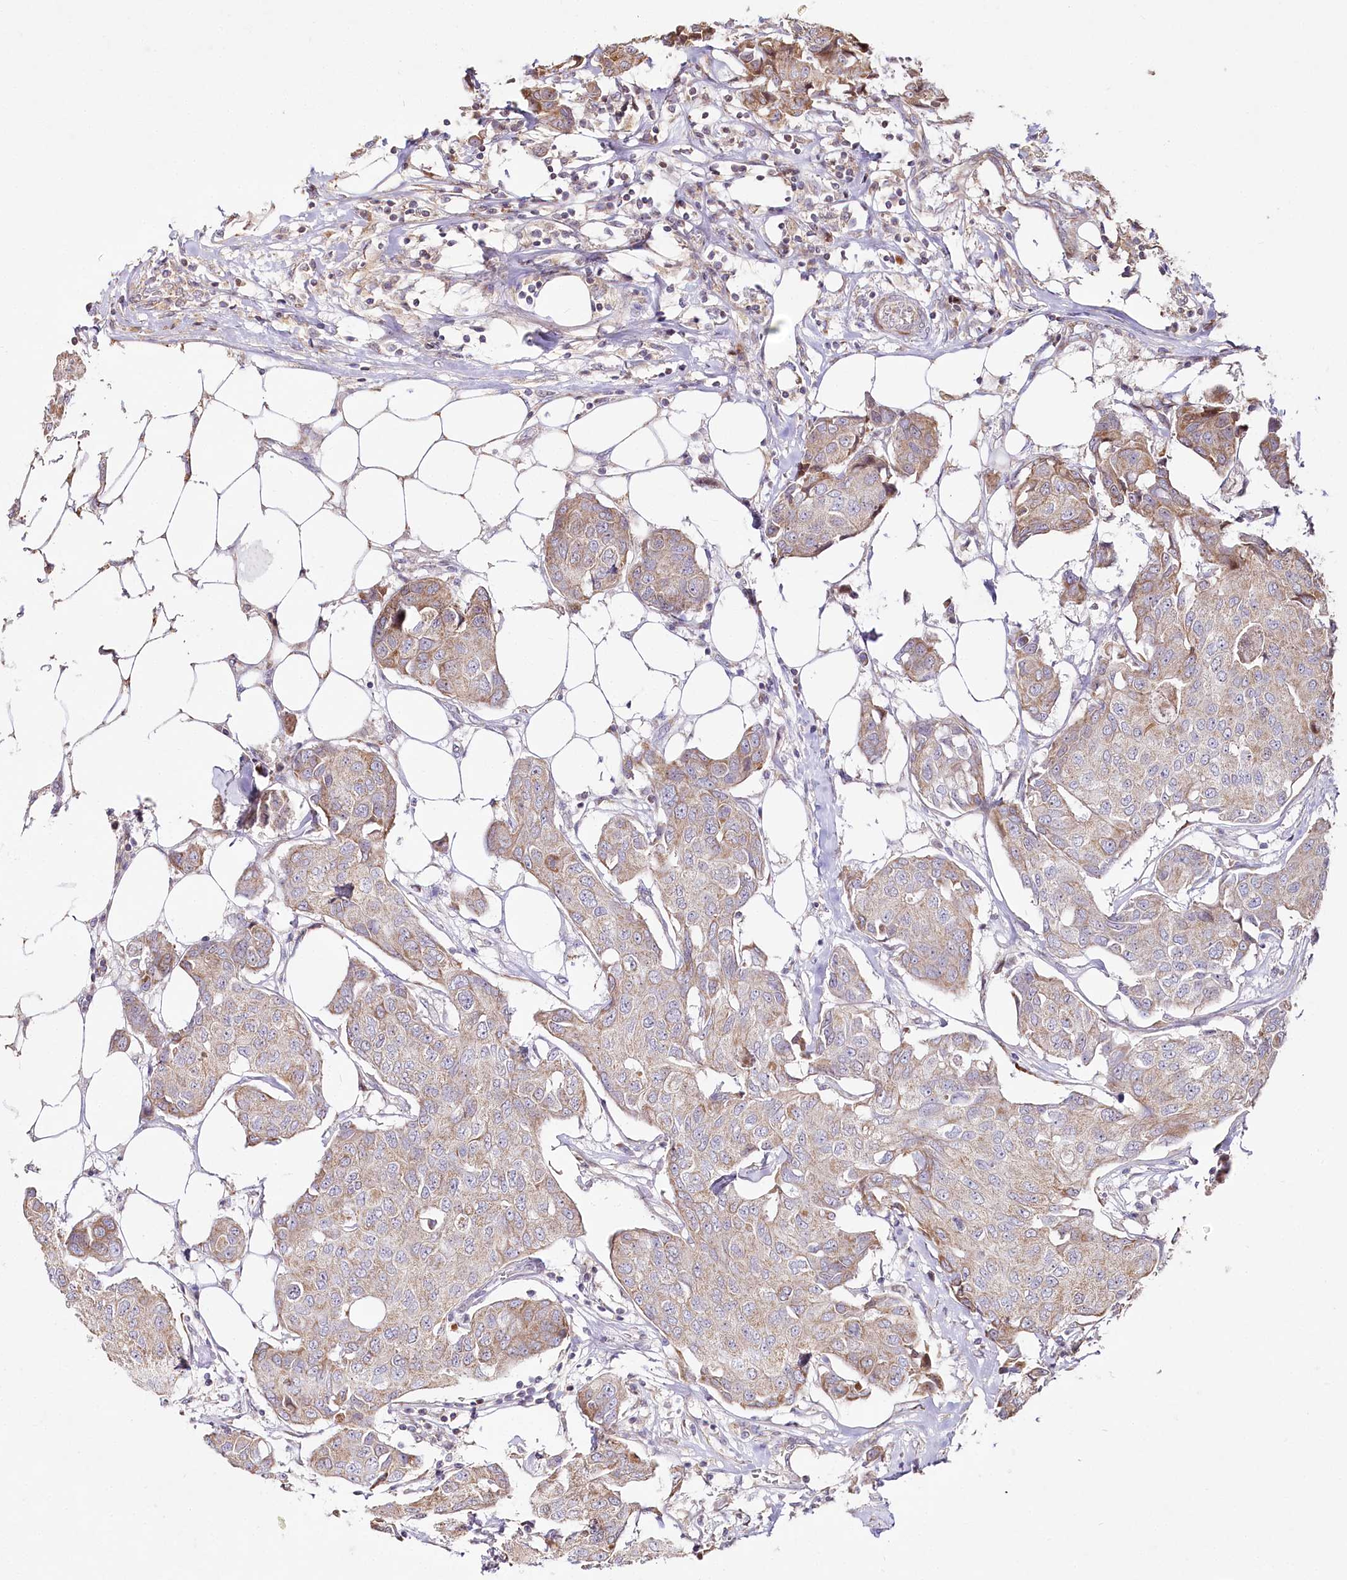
{"staining": {"intensity": "weak", "quantity": ">75%", "location": "cytoplasmic/membranous"}, "tissue": "breast cancer", "cell_type": "Tumor cells", "image_type": "cancer", "snomed": [{"axis": "morphology", "description": "Duct carcinoma"}, {"axis": "topography", "description": "Breast"}], "caption": "Immunohistochemical staining of human breast invasive ductal carcinoma shows low levels of weak cytoplasmic/membranous expression in about >75% of tumor cells.", "gene": "PSTK", "patient": {"sex": "female", "age": 80}}